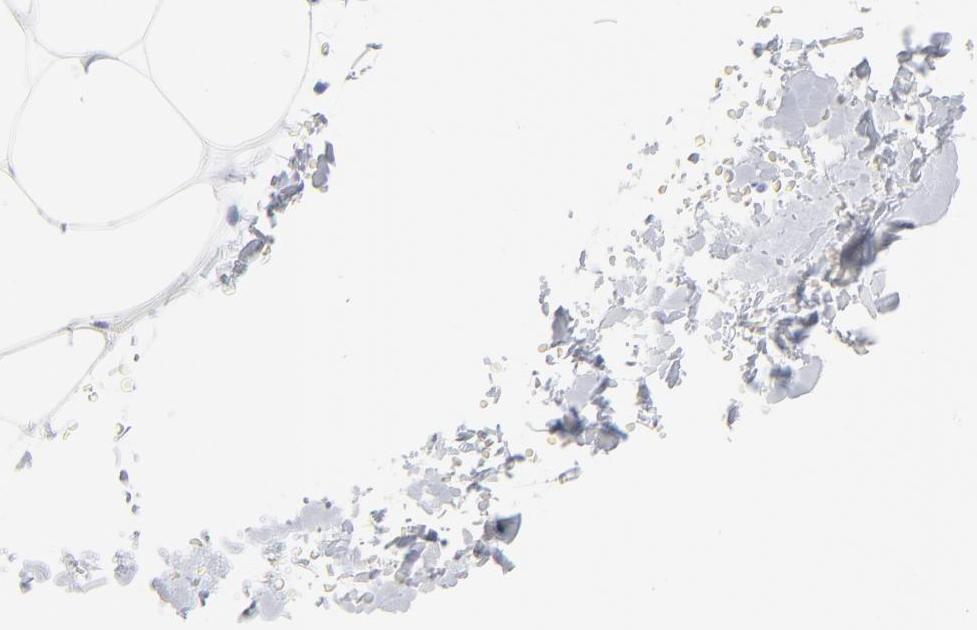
{"staining": {"intensity": "negative", "quantity": "none", "location": "none"}, "tissue": "adipose tissue", "cell_type": "Adipocytes", "image_type": "normal", "snomed": [{"axis": "morphology", "description": "Normal tissue, NOS"}, {"axis": "topography", "description": "Soft tissue"}], "caption": "DAB (3,3'-diaminobenzidine) immunohistochemical staining of benign human adipose tissue exhibits no significant expression in adipocytes.", "gene": "CAB39L", "patient": {"sex": "male", "age": 72}}